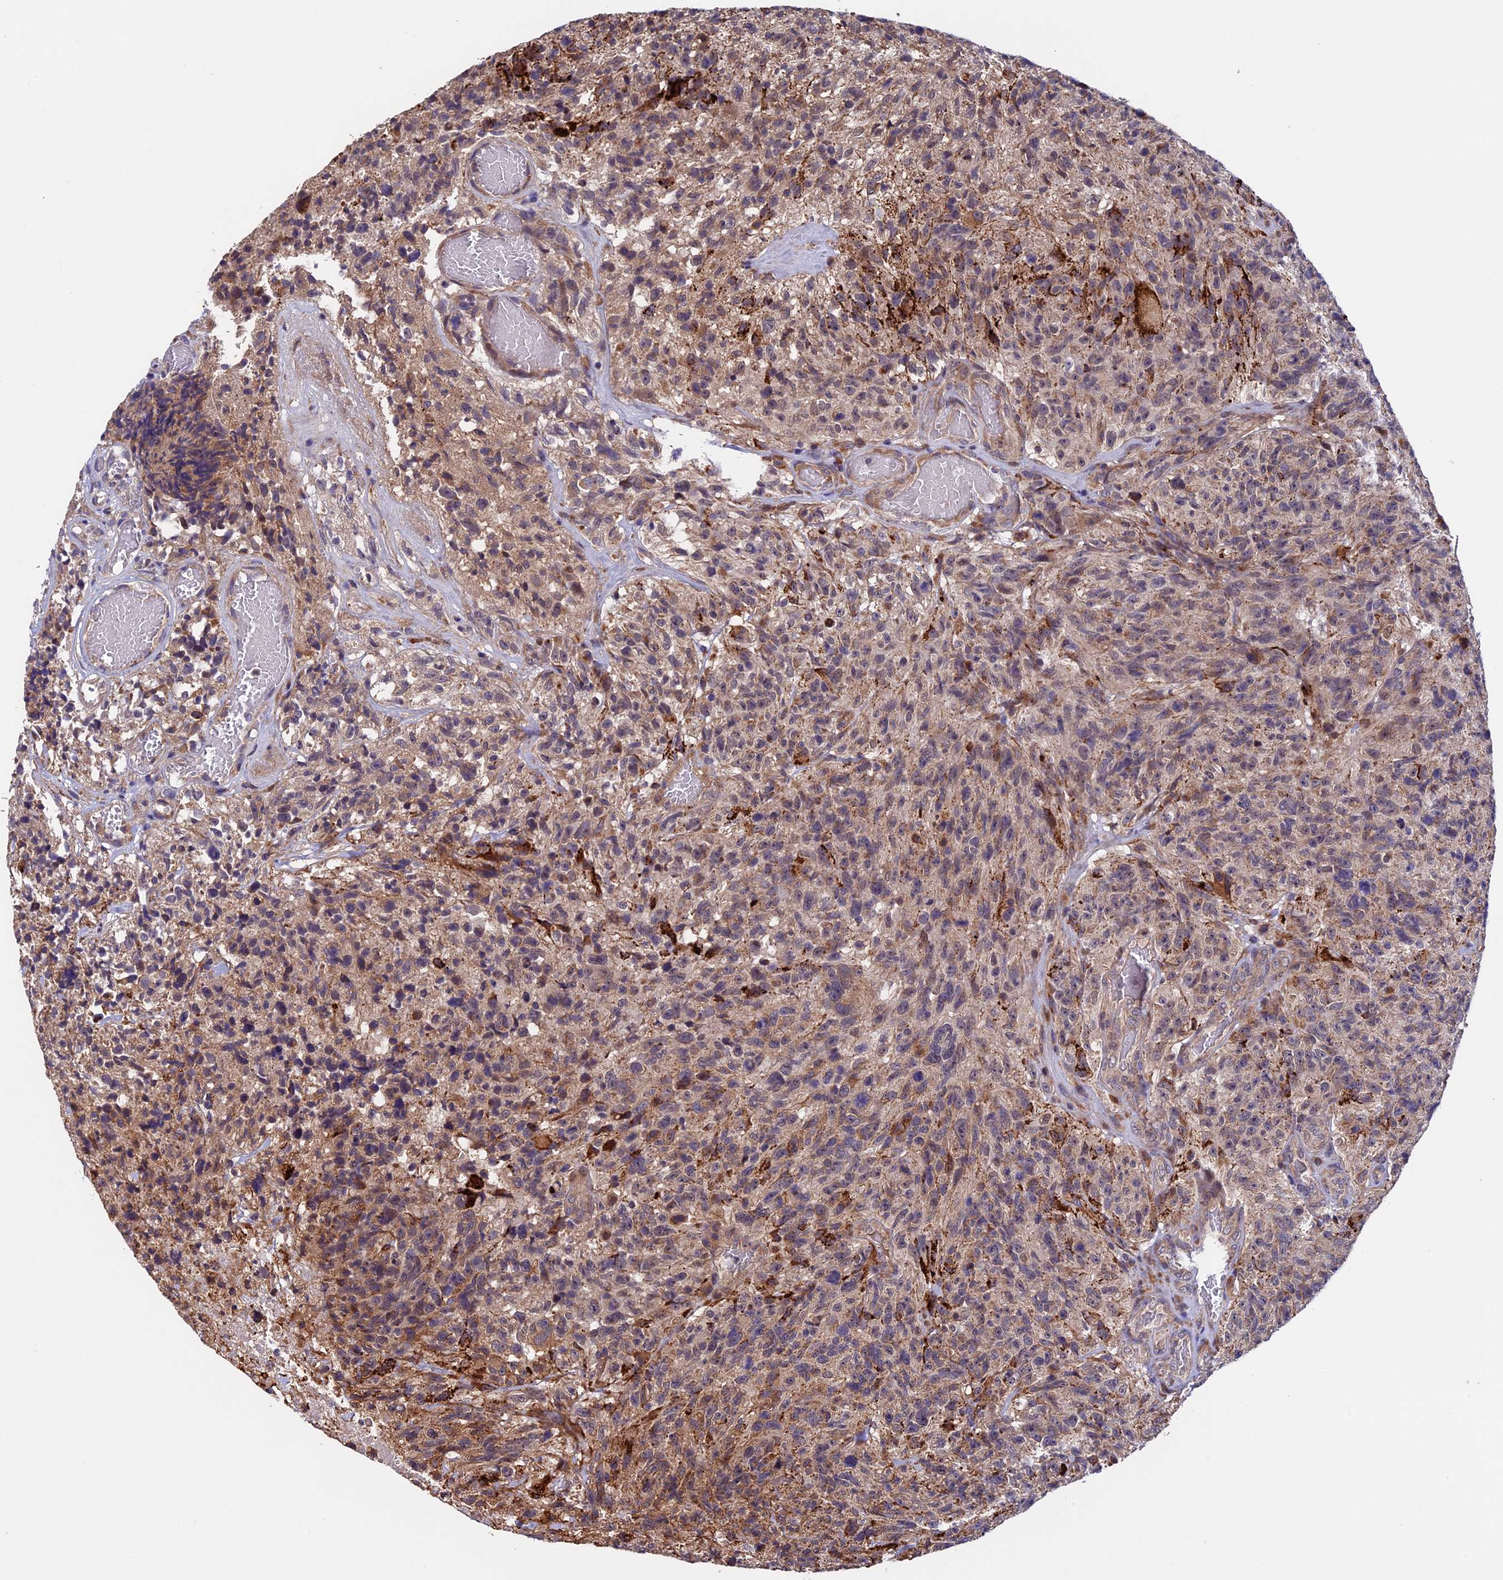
{"staining": {"intensity": "weak", "quantity": ">75%", "location": "cytoplasmic/membranous"}, "tissue": "glioma", "cell_type": "Tumor cells", "image_type": "cancer", "snomed": [{"axis": "morphology", "description": "Glioma, malignant, High grade"}, {"axis": "topography", "description": "Brain"}], "caption": "IHC of malignant glioma (high-grade) demonstrates low levels of weak cytoplasmic/membranous expression in about >75% of tumor cells.", "gene": "RNF17", "patient": {"sex": "male", "age": 69}}